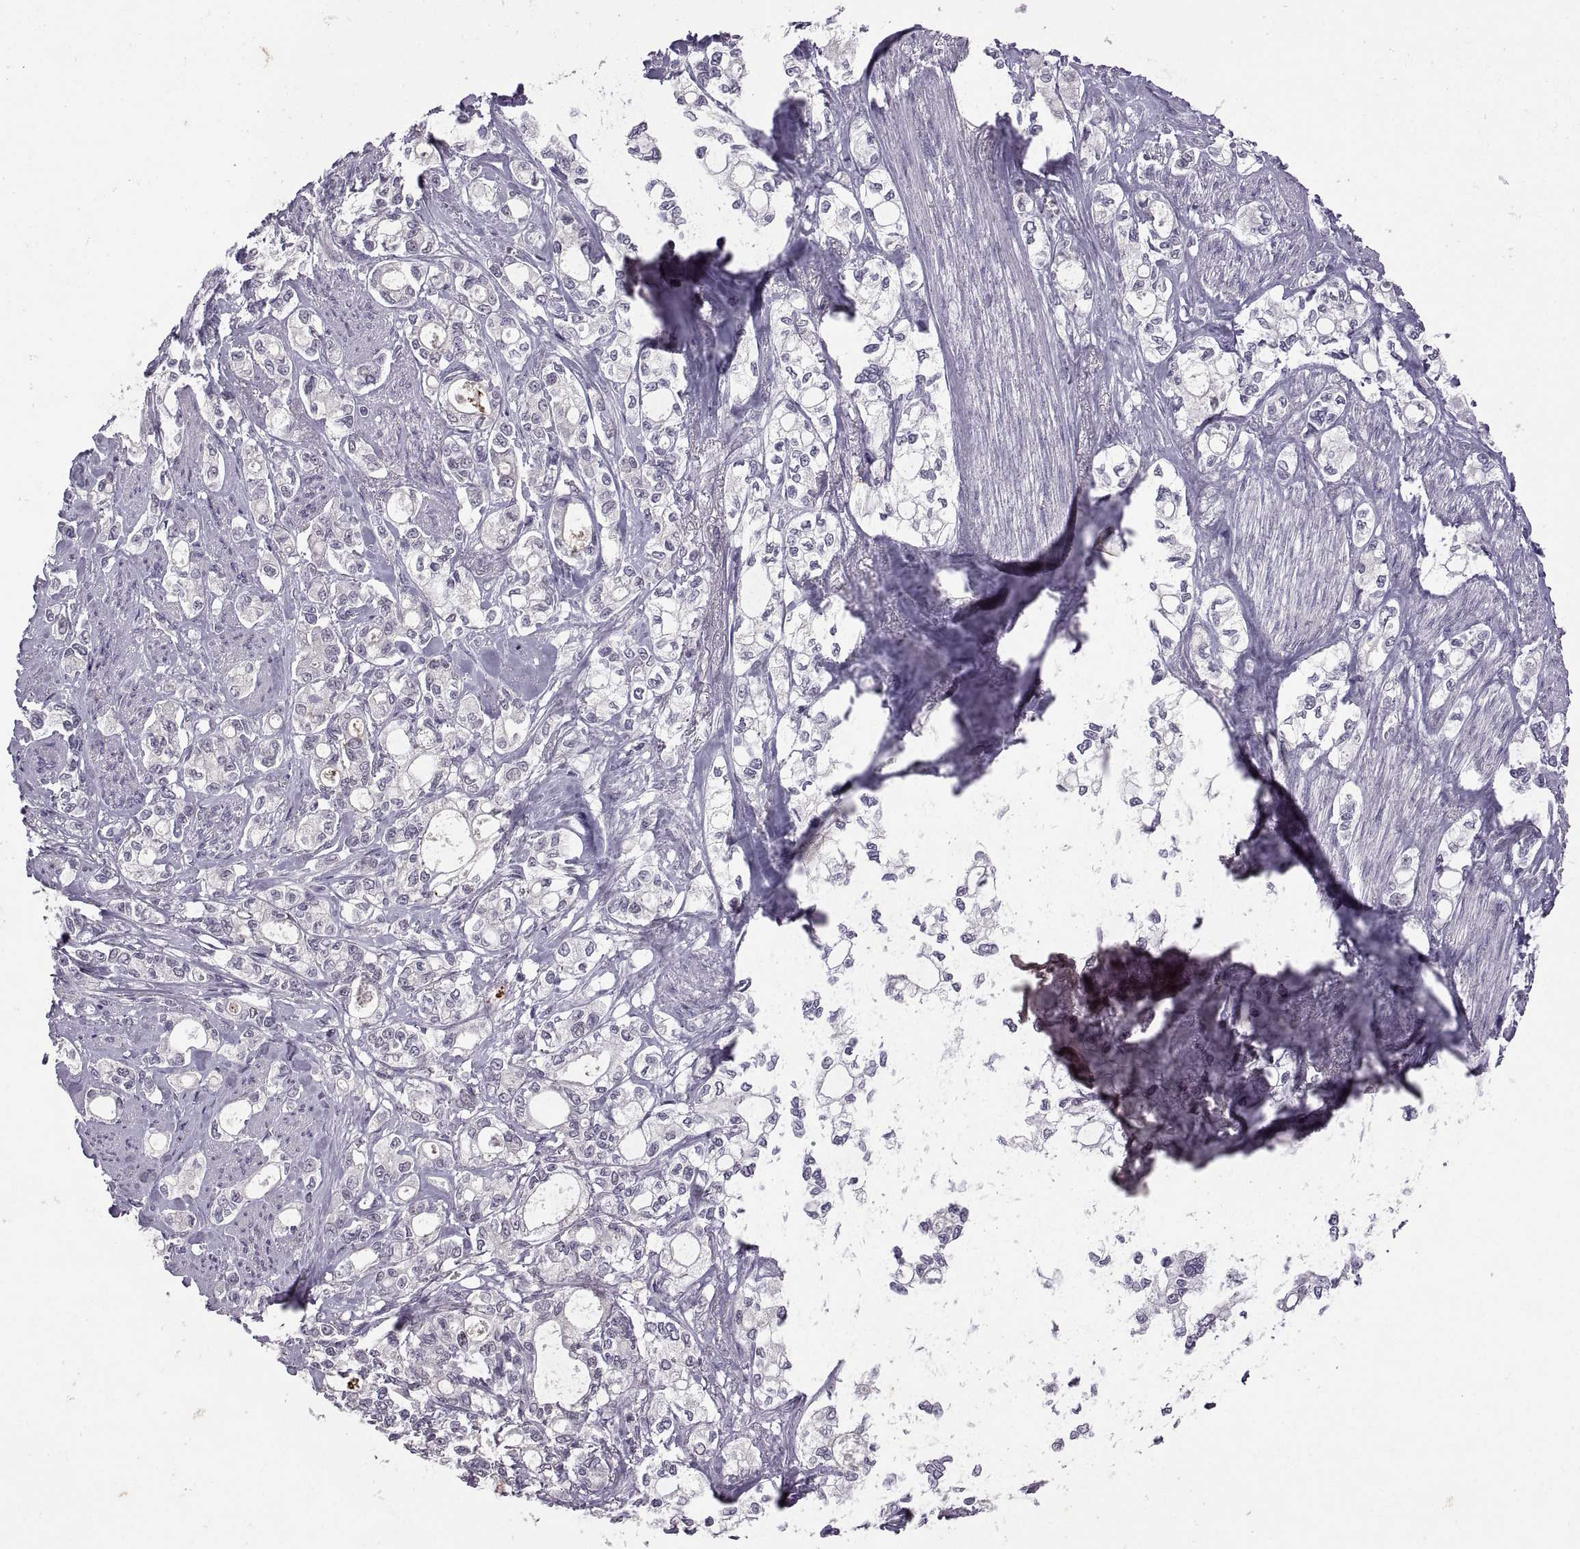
{"staining": {"intensity": "negative", "quantity": "none", "location": "none"}, "tissue": "stomach cancer", "cell_type": "Tumor cells", "image_type": "cancer", "snomed": [{"axis": "morphology", "description": "Adenocarcinoma, NOS"}, {"axis": "topography", "description": "Stomach"}], "caption": "Image shows no significant protein expression in tumor cells of stomach cancer.", "gene": "NEK2", "patient": {"sex": "male", "age": 63}}